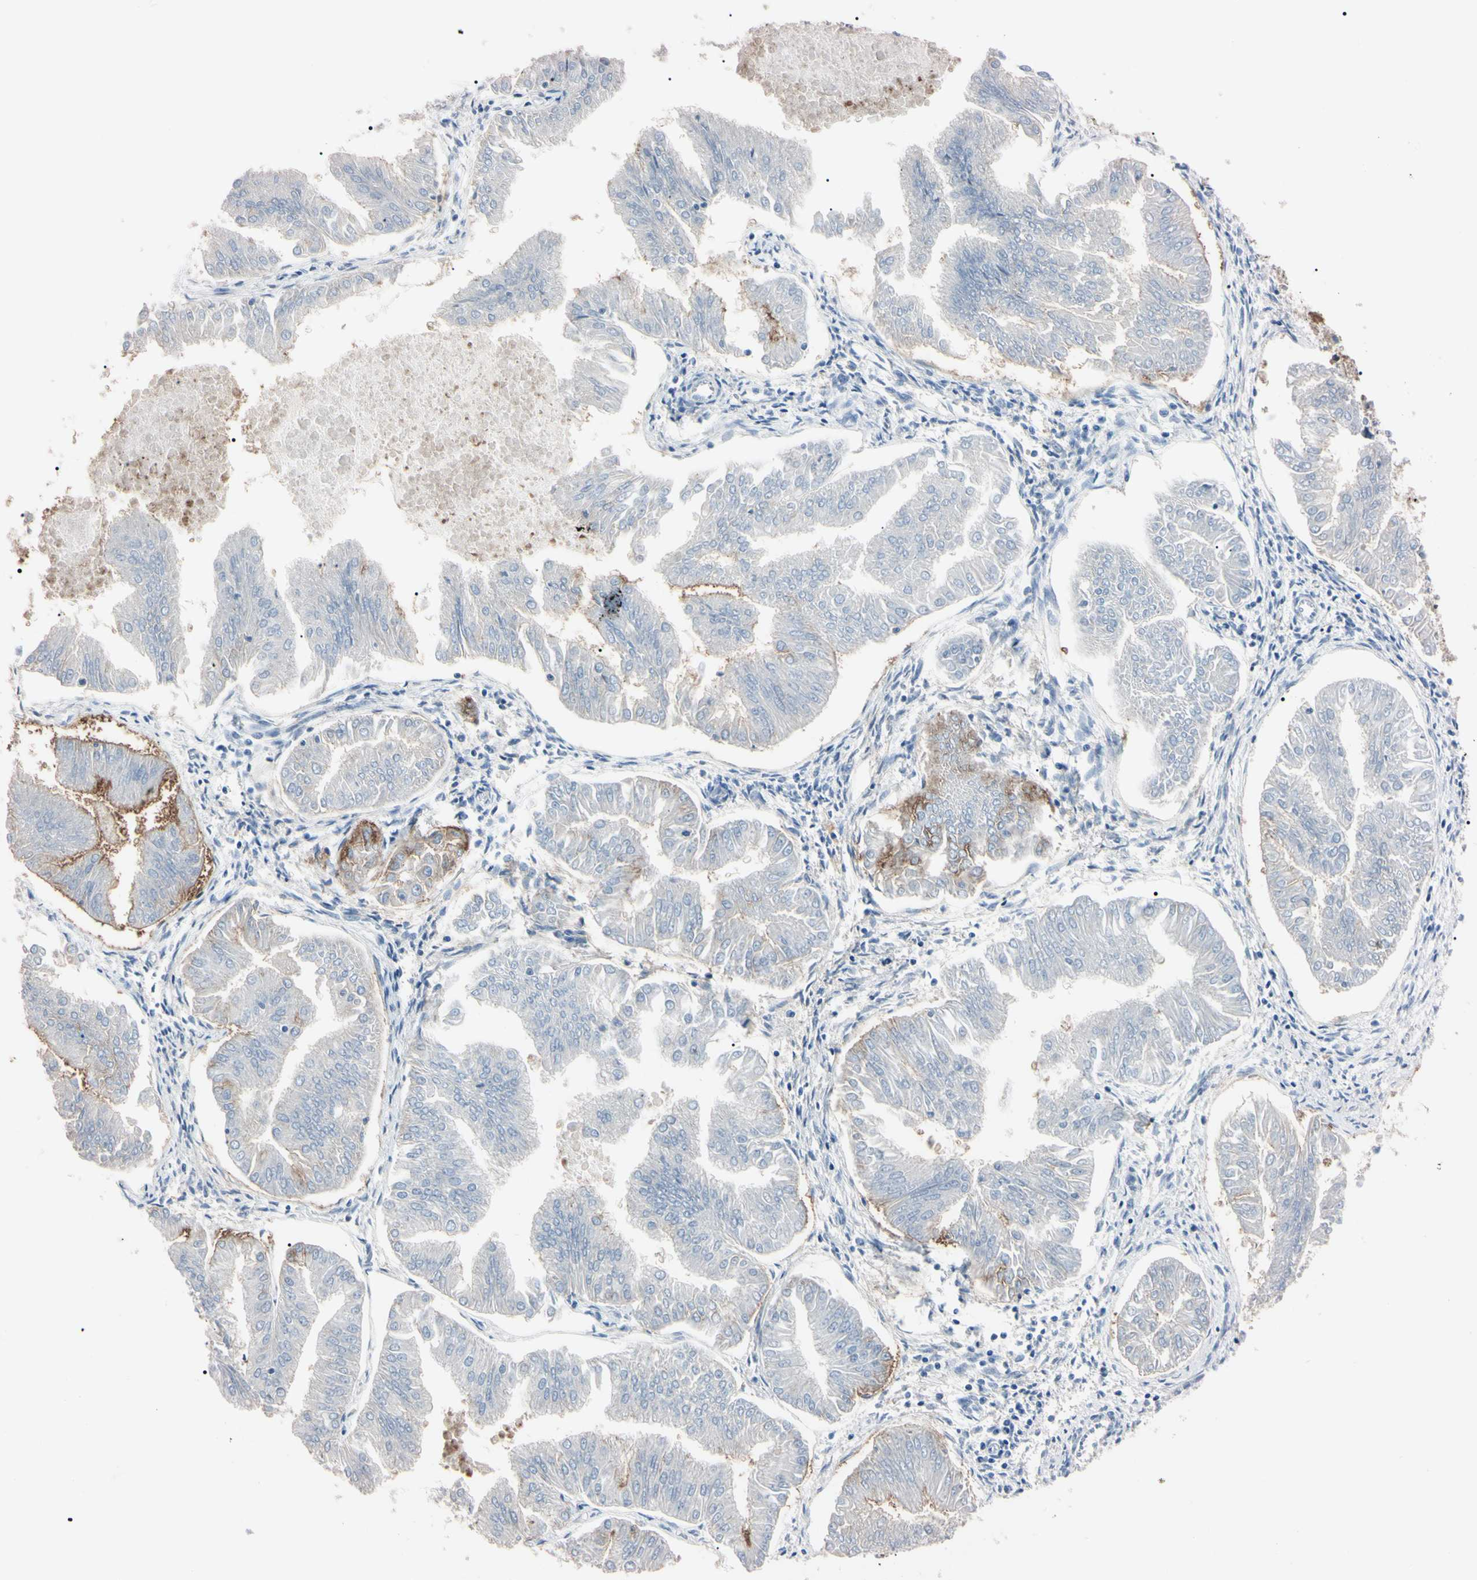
{"staining": {"intensity": "weak", "quantity": ">75%", "location": "cytoplasmic/membranous"}, "tissue": "endometrial cancer", "cell_type": "Tumor cells", "image_type": "cancer", "snomed": [{"axis": "morphology", "description": "Adenocarcinoma, NOS"}, {"axis": "topography", "description": "Endometrium"}], "caption": "Endometrial cancer stained with a protein marker shows weak staining in tumor cells.", "gene": "PRKACA", "patient": {"sex": "female", "age": 53}}